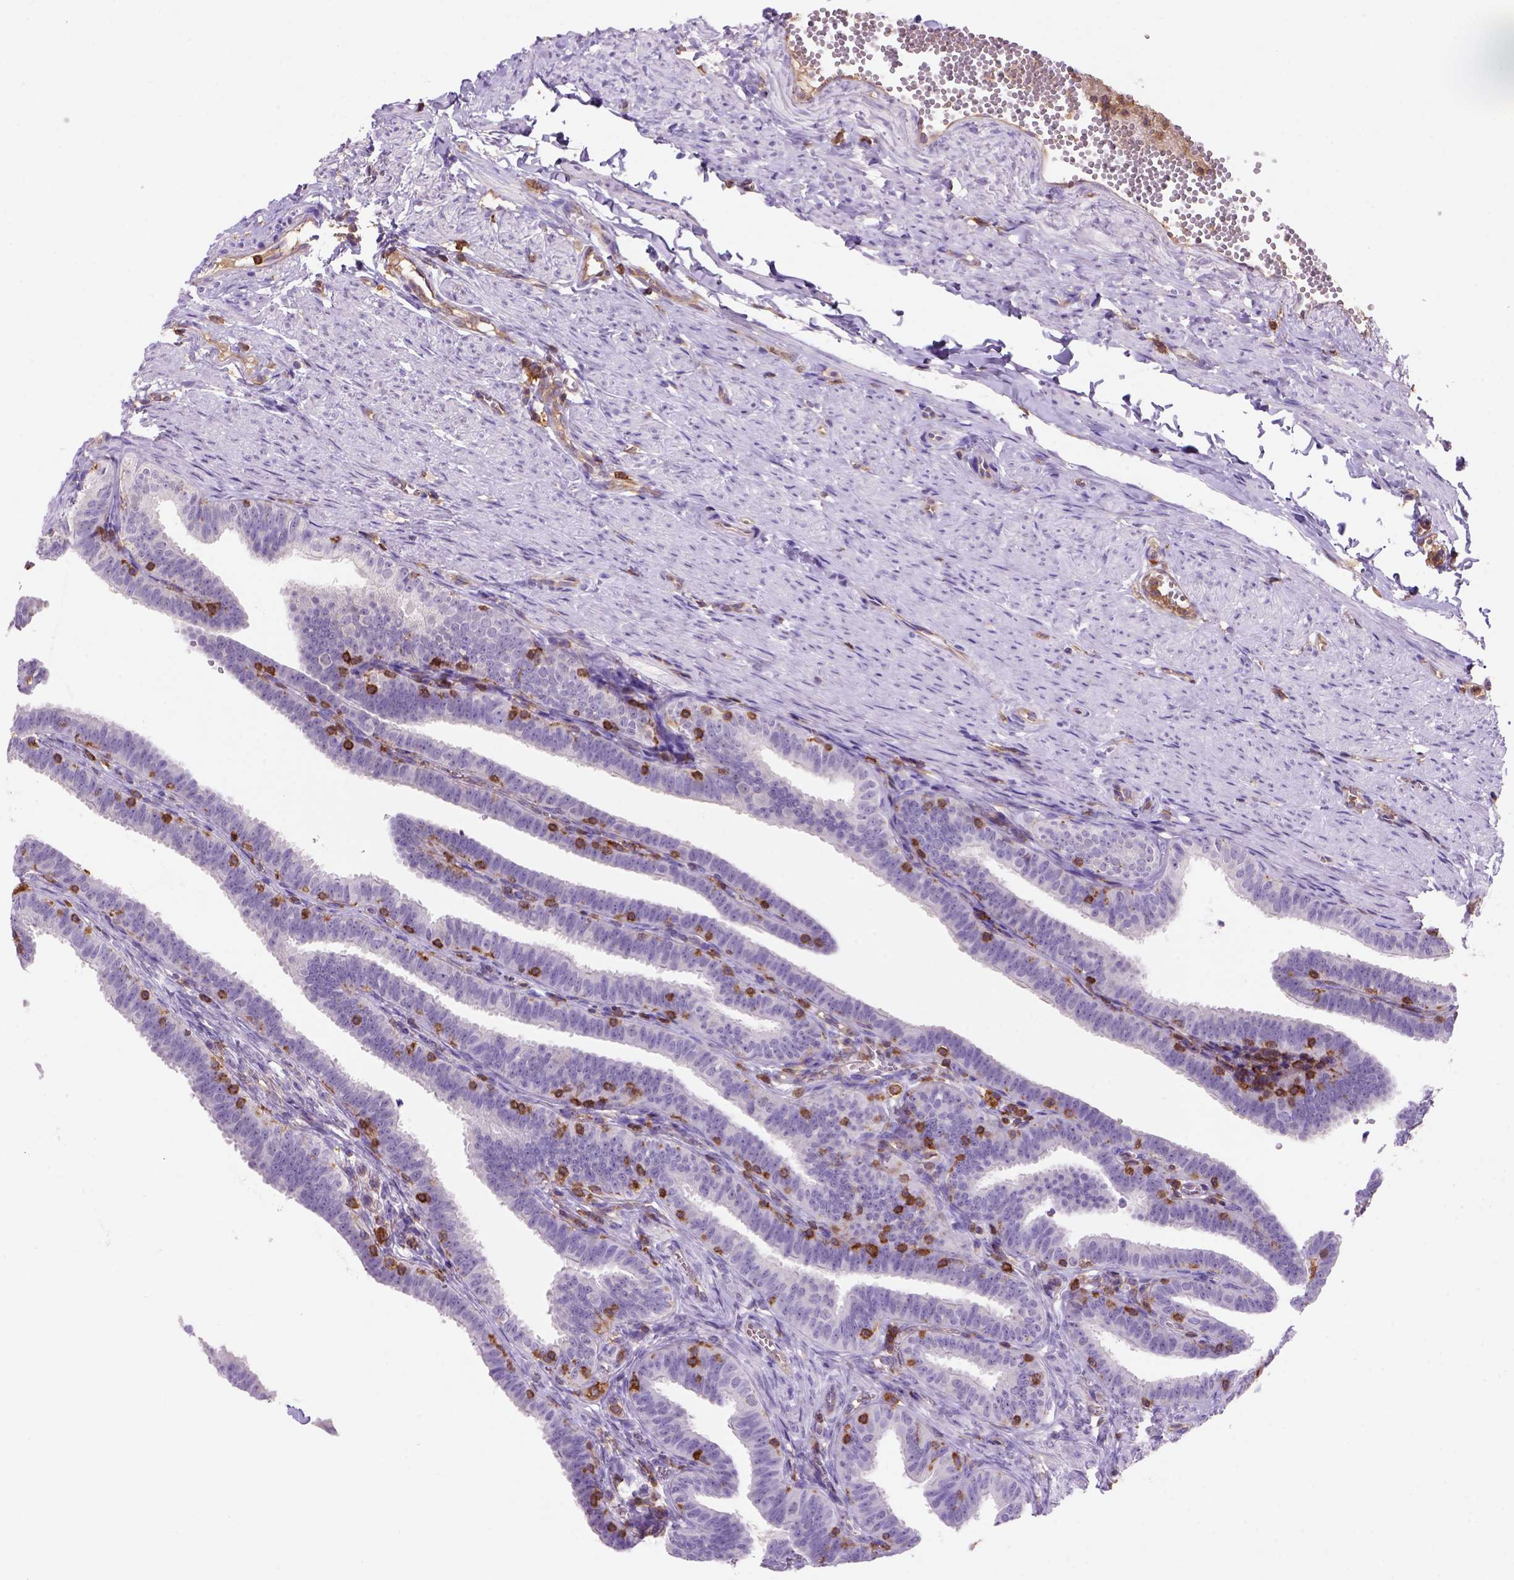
{"staining": {"intensity": "negative", "quantity": "none", "location": "none"}, "tissue": "fallopian tube", "cell_type": "Glandular cells", "image_type": "normal", "snomed": [{"axis": "morphology", "description": "Normal tissue, NOS"}, {"axis": "topography", "description": "Fallopian tube"}], "caption": "Immunohistochemistry (IHC) of normal fallopian tube shows no staining in glandular cells.", "gene": "INPP5D", "patient": {"sex": "female", "age": 25}}